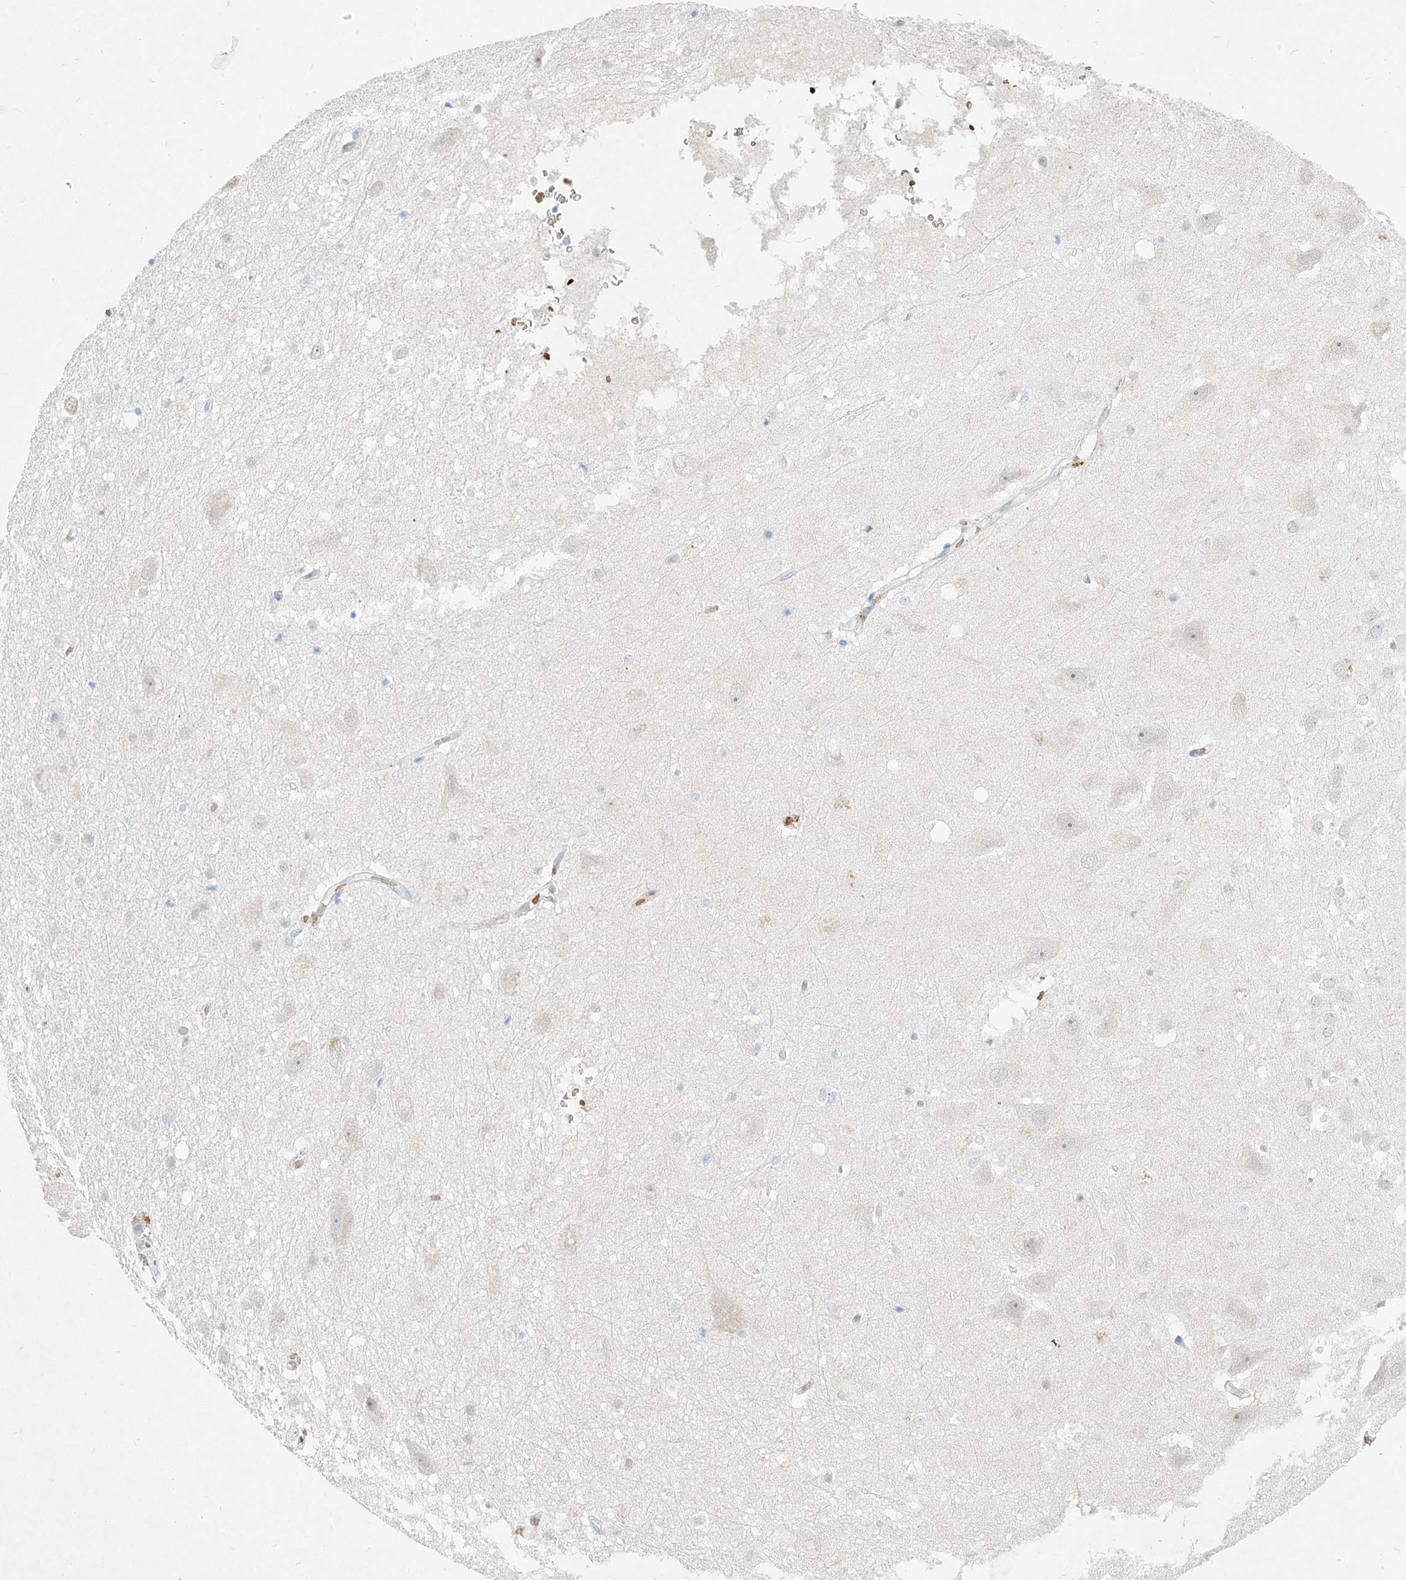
{"staining": {"intensity": "negative", "quantity": "none", "location": "none"}, "tissue": "hippocampus", "cell_type": "Glial cells", "image_type": "normal", "snomed": [{"axis": "morphology", "description": "Normal tissue, NOS"}, {"axis": "topography", "description": "Hippocampus"}], "caption": "The photomicrograph reveals no significant expression in glial cells of hippocampus.", "gene": "SYTL3", "patient": {"sex": "female", "age": 52}}